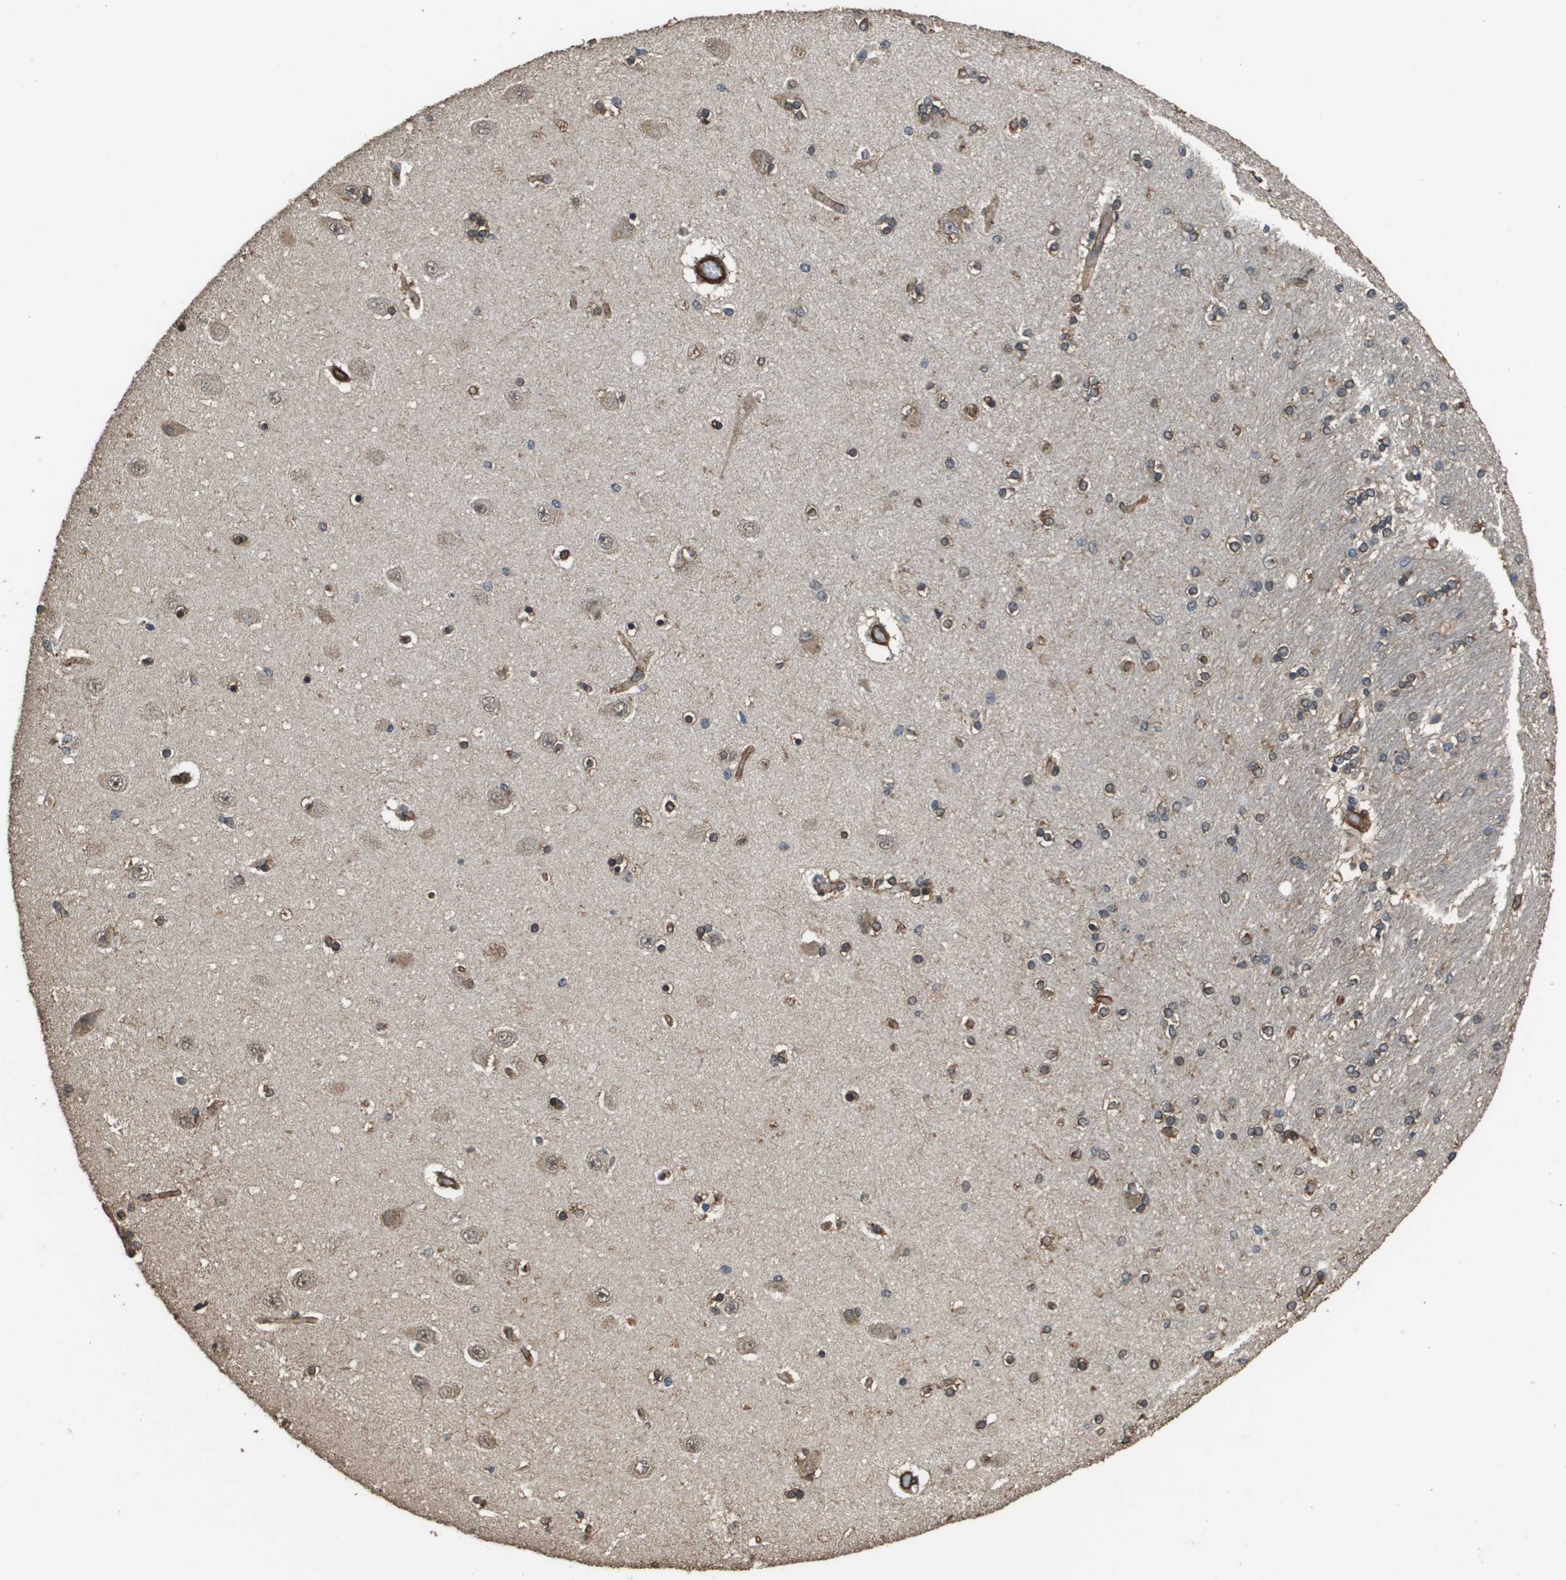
{"staining": {"intensity": "moderate", "quantity": "25%-75%", "location": "cytoplasmic/membranous"}, "tissue": "hippocampus", "cell_type": "Glial cells", "image_type": "normal", "snomed": [{"axis": "morphology", "description": "Normal tissue, NOS"}, {"axis": "topography", "description": "Hippocampus"}], "caption": "Immunohistochemical staining of unremarkable hippocampus reveals 25%-75% levels of moderate cytoplasmic/membranous protein positivity in approximately 25%-75% of glial cells.", "gene": "AAMP", "patient": {"sex": "female", "age": 54}}